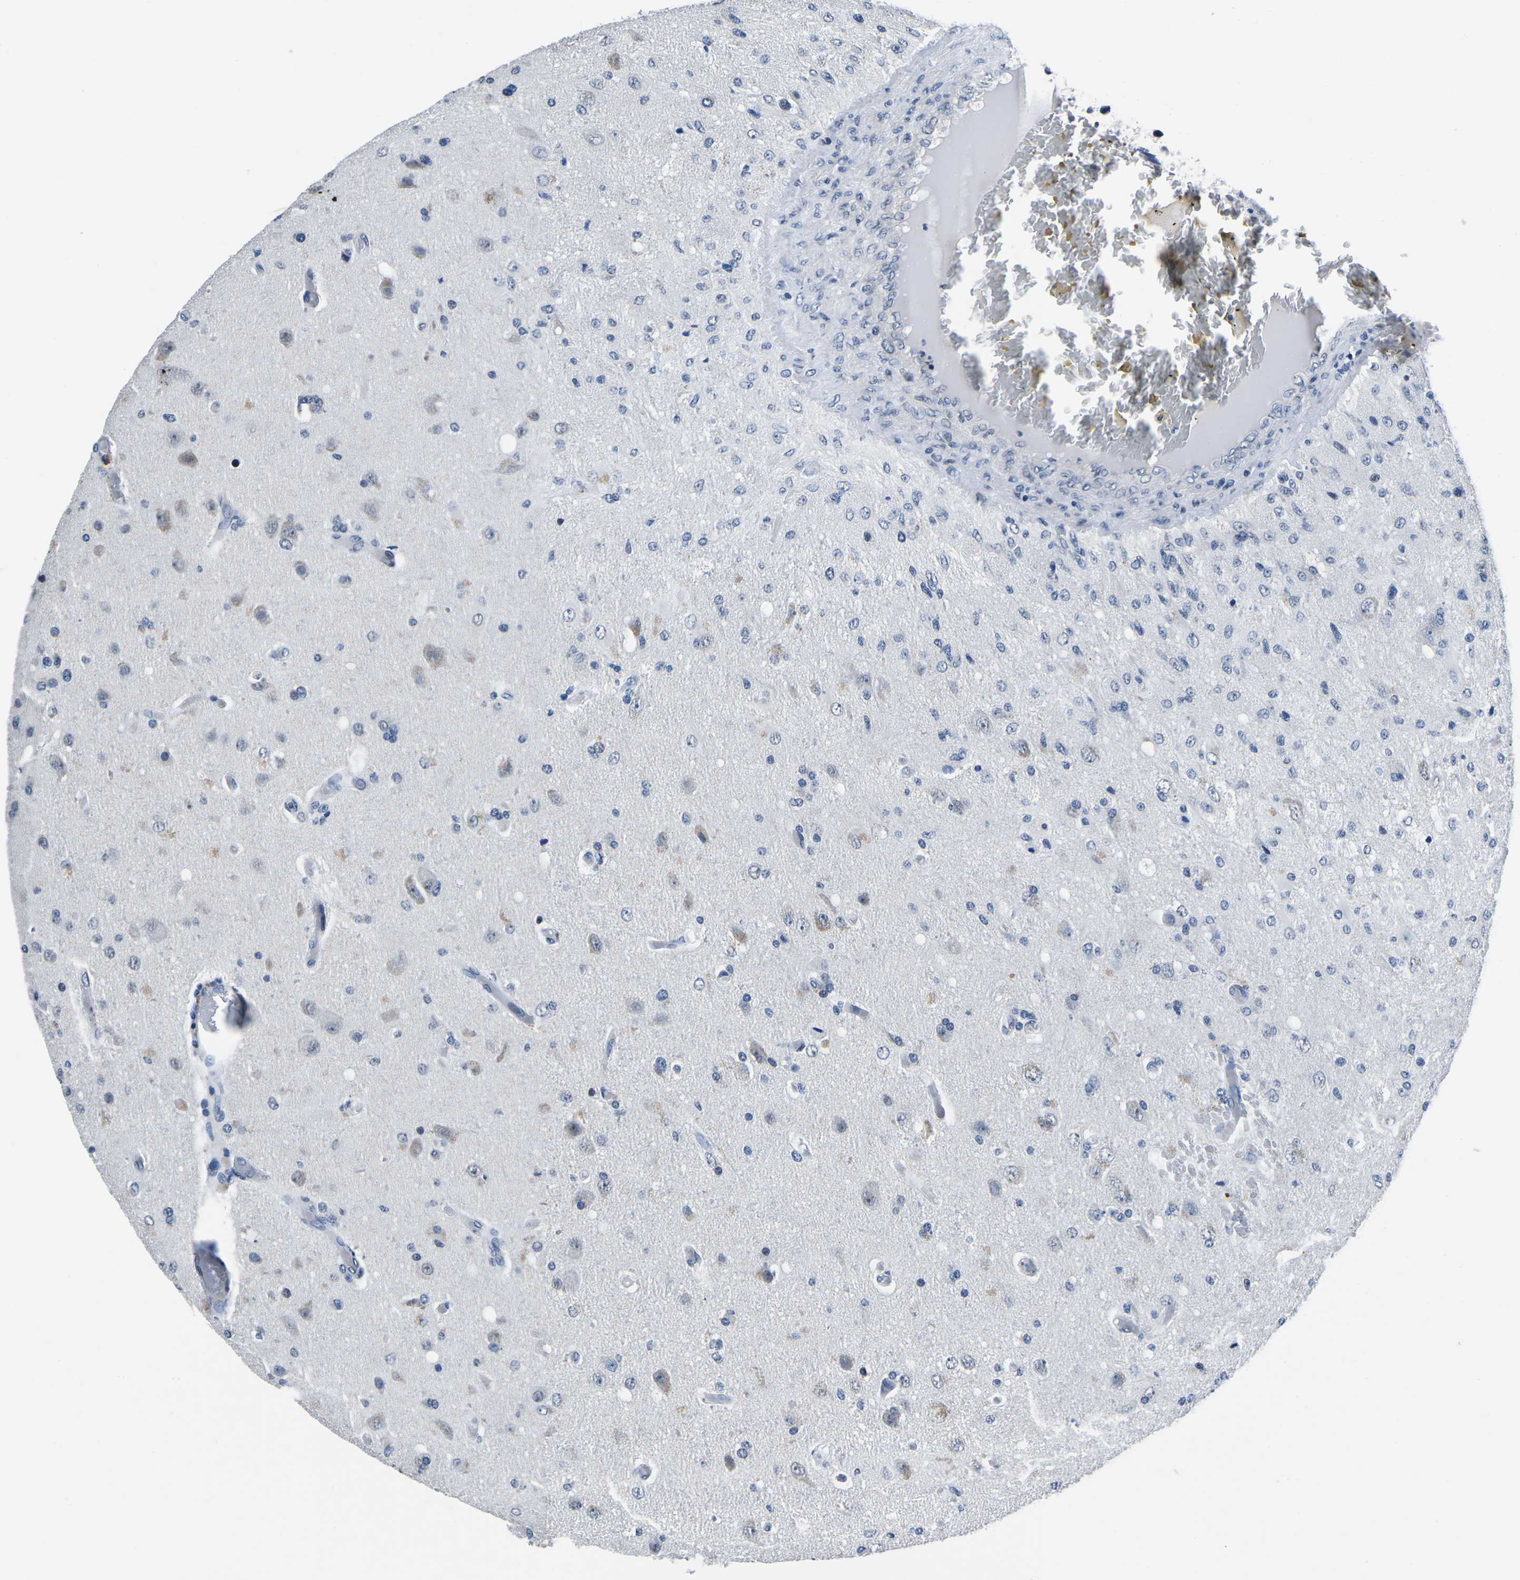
{"staining": {"intensity": "weak", "quantity": "<25%", "location": "cytoplasmic/membranous"}, "tissue": "glioma", "cell_type": "Tumor cells", "image_type": "cancer", "snomed": [{"axis": "morphology", "description": "Normal tissue, NOS"}, {"axis": "morphology", "description": "Glioma, malignant, High grade"}, {"axis": "topography", "description": "Cerebral cortex"}], "caption": "Tumor cells are negative for brown protein staining in malignant glioma (high-grade). (Brightfield microscopy of DAB (3,3'-diaminobenzidine) IHC at high magnification).", "gene": "CDC73", "patient": {"sex": "male", "age": 77}}